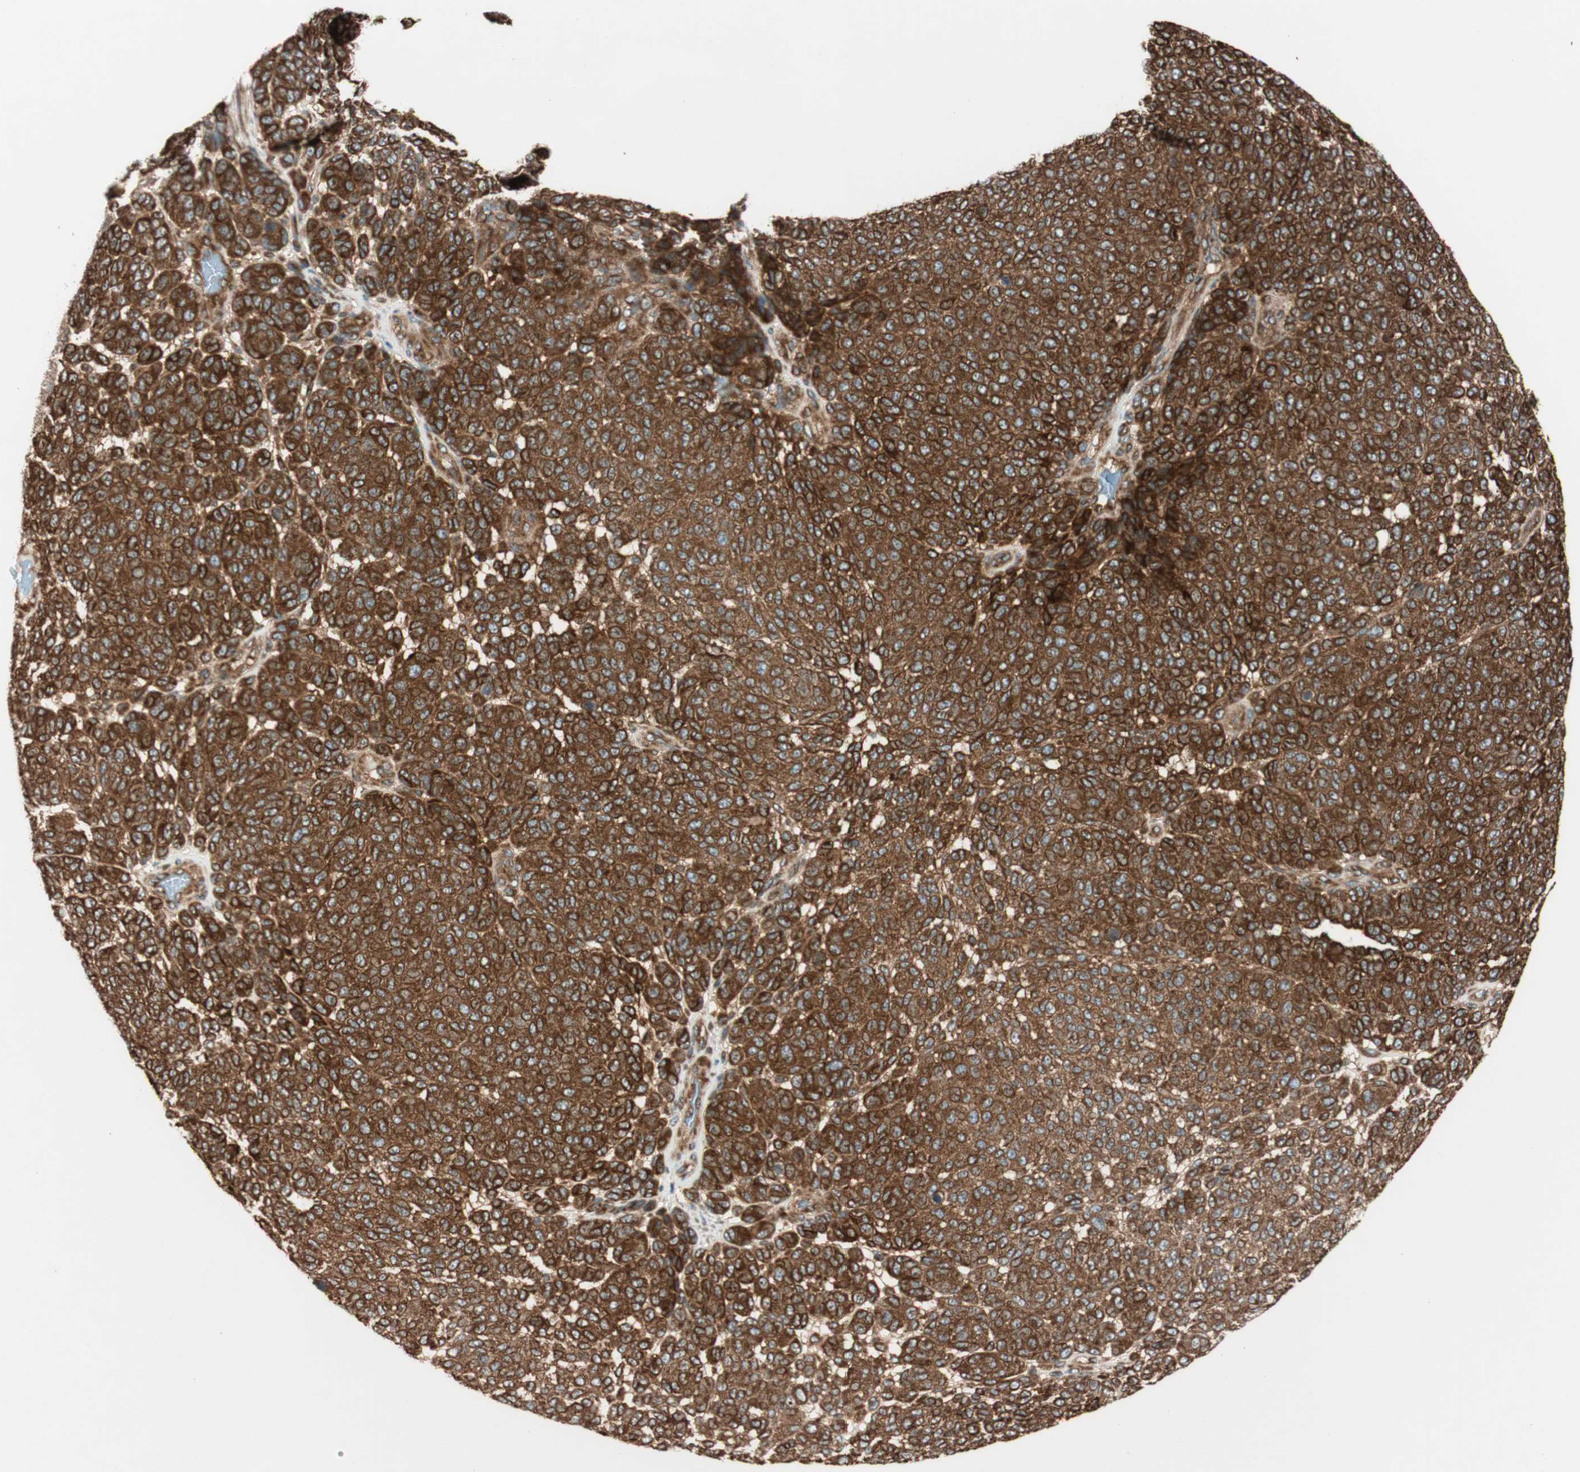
{"staining": {"intensity": "strong", "quantity": ">75%", "location": "cytoplasmic/membranous"}, "tissue": "melanoma", "cell_type": "Tumor cells", "image_type": "cancer", "snomed": [{"axis": "morphology", "description": "Malignant melanoma, NOS"}, {"axis": "topography", "description": "Skin"}], "caption": "Protein expression by immunohistochemistry exhibits strong cytoplasmic/membranous expression in about >75% of tumor cells in malignant melanoma.", "gene": "RAB5A", "patient": {"sex": "male", "age": 59}}